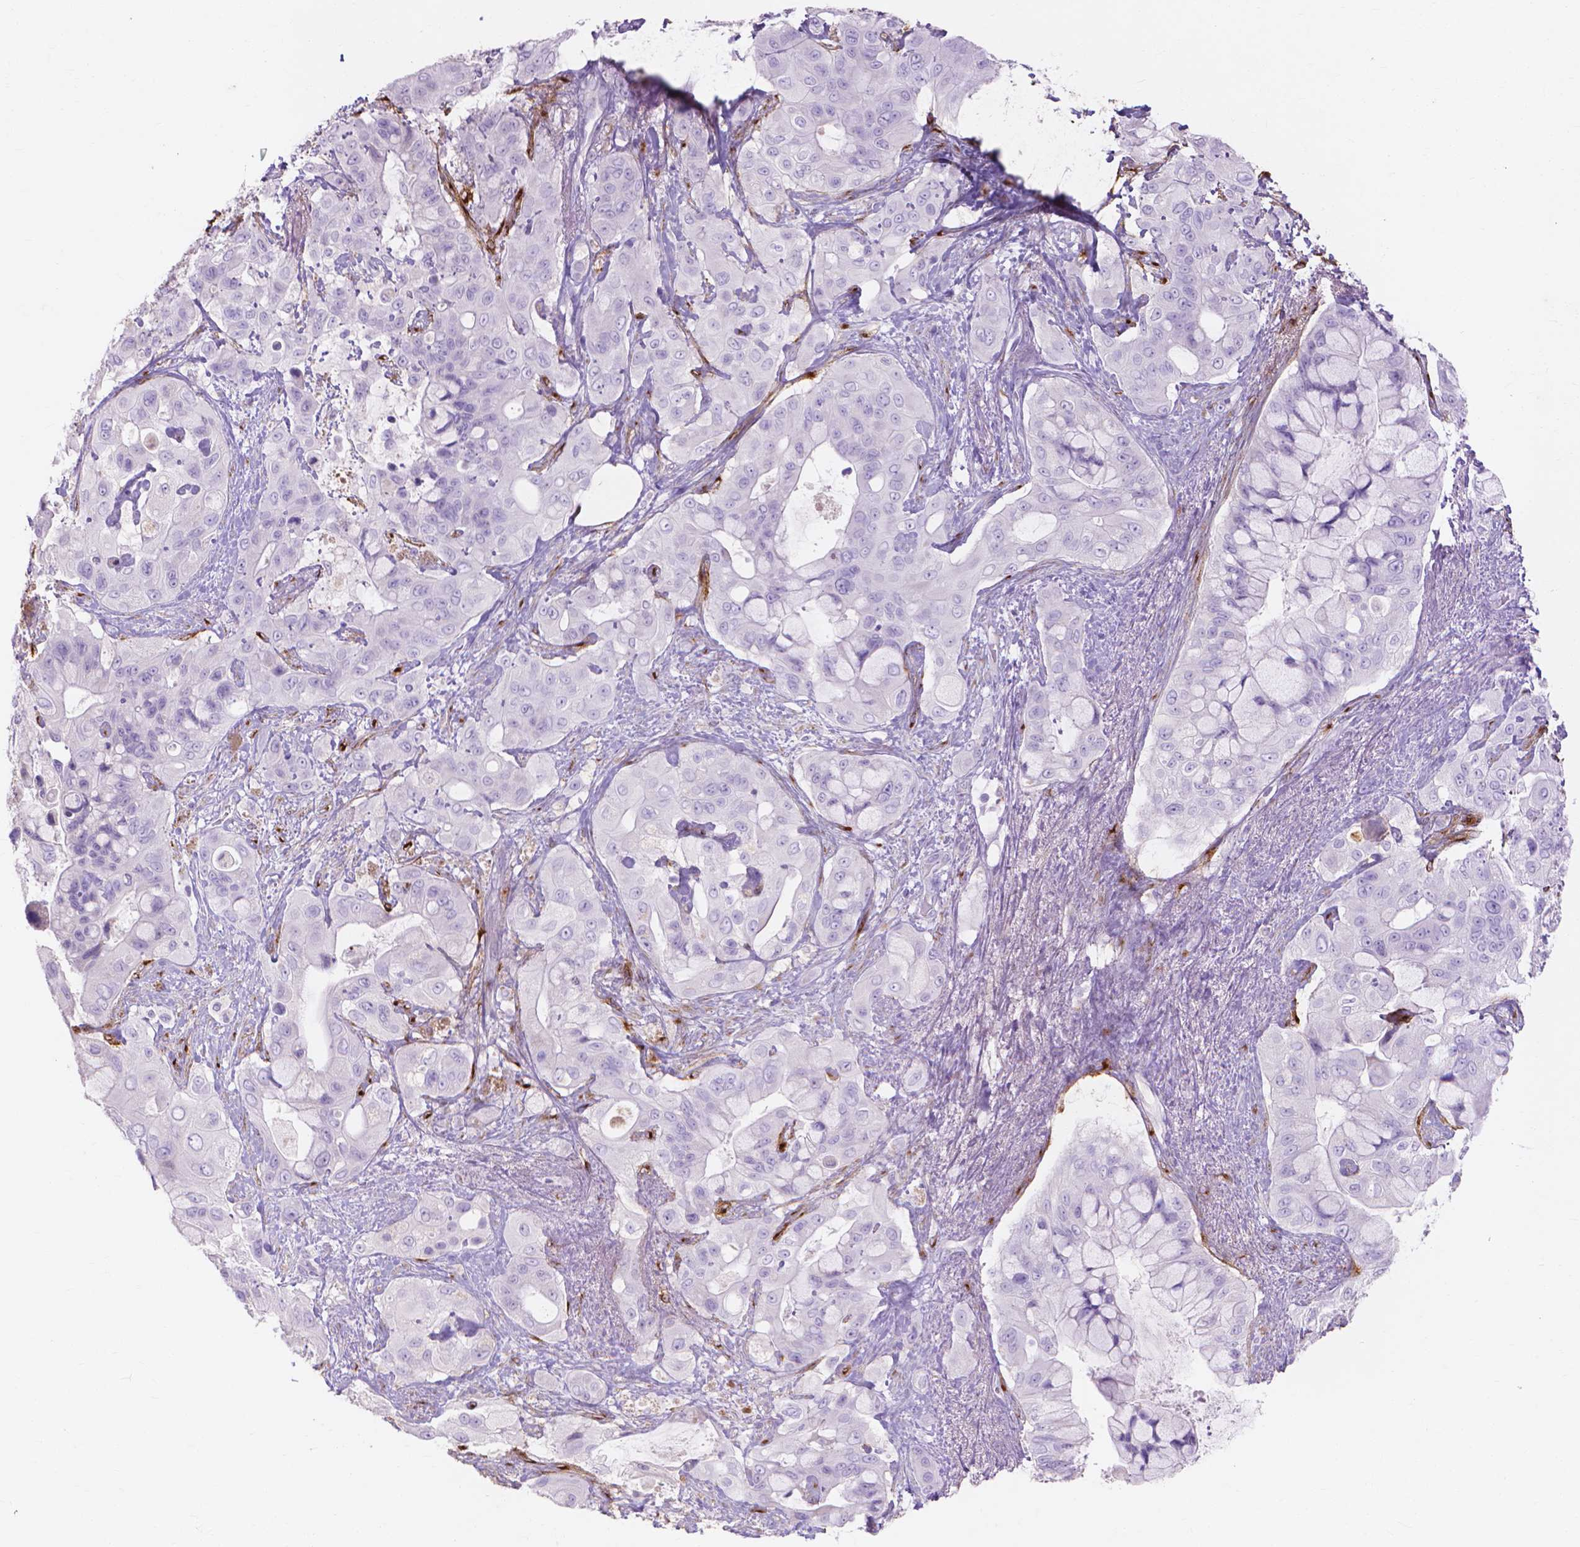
{"staining": {"intensity": "negative", "quantity": "none", "location": "none"}, "tissue": "pancreatic cancer", "cell_type": "Tumor cells", "image_type": "cancer", "snomed": [{"axis": "morphology", "description": "Adenocarcinoma, NOS"}, {"axis": "topography", "description": "Pancreas"}], "caption": "Tumor cells show no significant expression in adenocarcinoma (pancreatic).", "gene": "MMP11", "patient": {"sex": "male", "age": 71}}